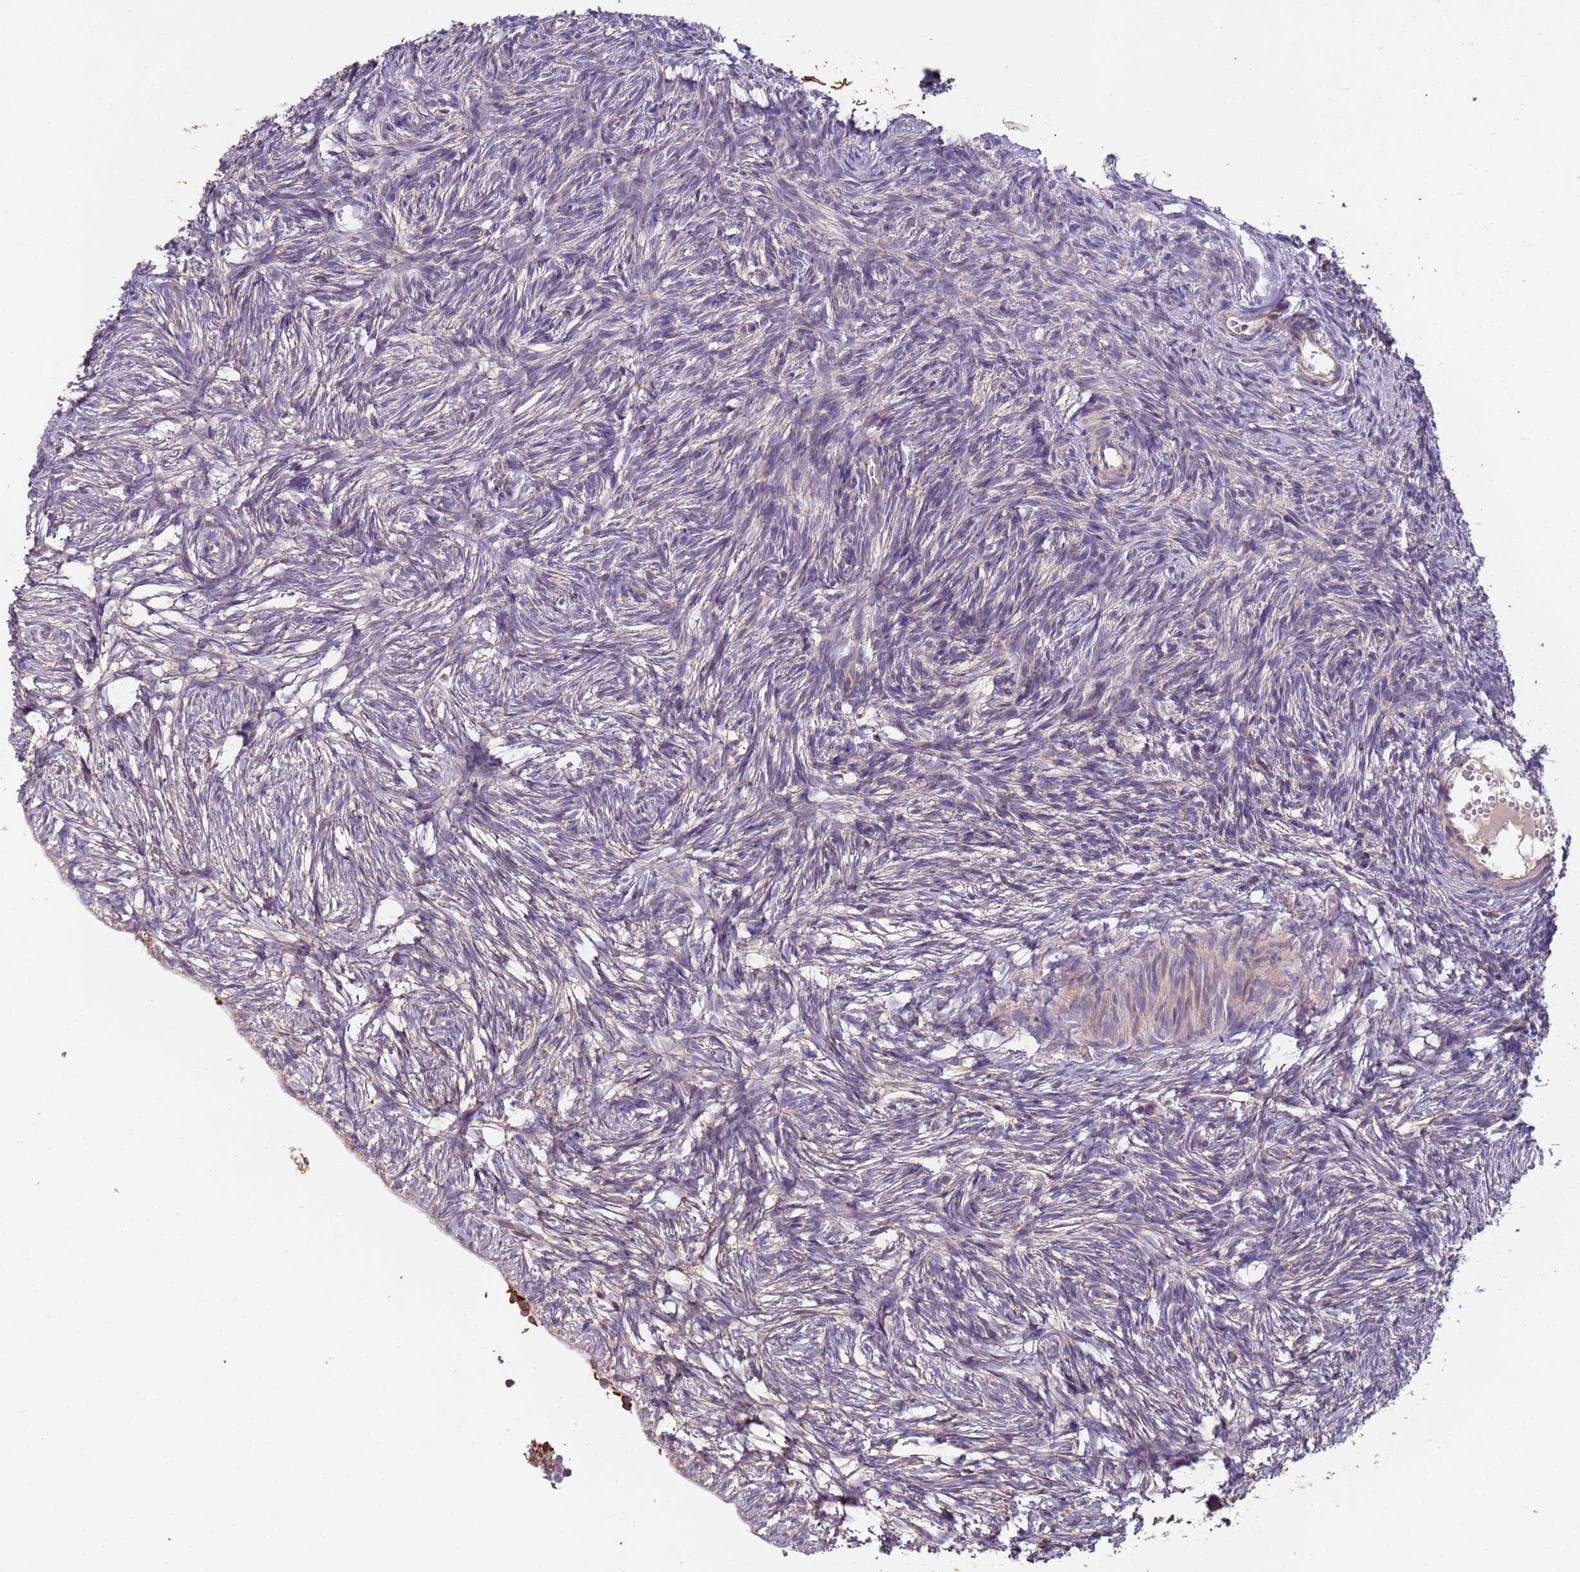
{"staining": {"intensity": "negative", "quantity": "none", "location": "none"}, "tissue": "ovary", "cell_type": "Ovarian stroma cells", "image_type": "normal", "snomed": [{"axis": "morphology", "description": "Normal tissue, NOS"}, {"axis": "topography", "description": "Ovary"}], "caption": "This is an immunohistochemistry (IHC) histopathology image of normal human ovary. There is no staining in ovarian stroma cells.", "gene": "TIGAR", "patient": {"sex": "female", "age": 51}}